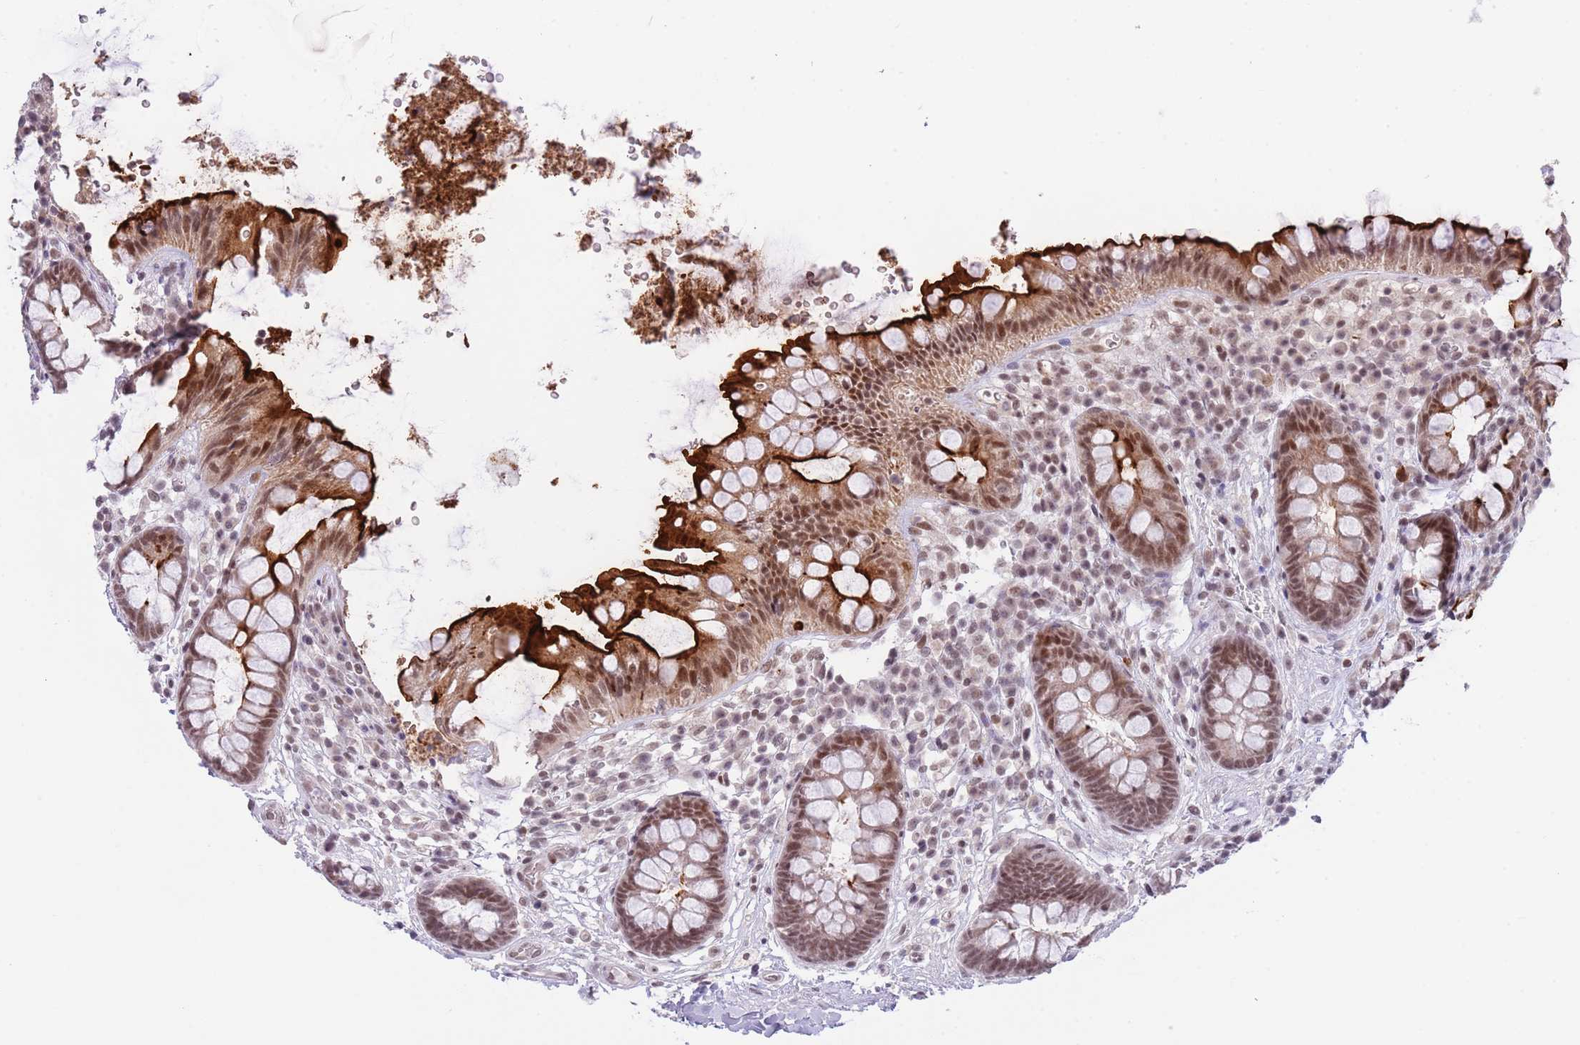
{"staining": {"intensity": "strong", "quantity": "25%-75%", "location": "cytoplasmic/membranous,nuclear"}, "tissue": "rectum", "cell_type": "Glandular cells", "image_type": "normal", "snomed": [{"axis": "morphology", "description": "Normal tissue, NOS"}, {"axis": "topography", "description": "Rectum"}, {"axis": "topography", "description": "Peripheral nerve tissue"}], "caption": "Immunohistochemistry of unremarkable rectum reveals high levels of strong cytoplasmic/membranous,nuclear expression in approximately 25%-75% of glandular cells.", "gene": "RFX1", "patient": {"sex": "female", "age": 69}}